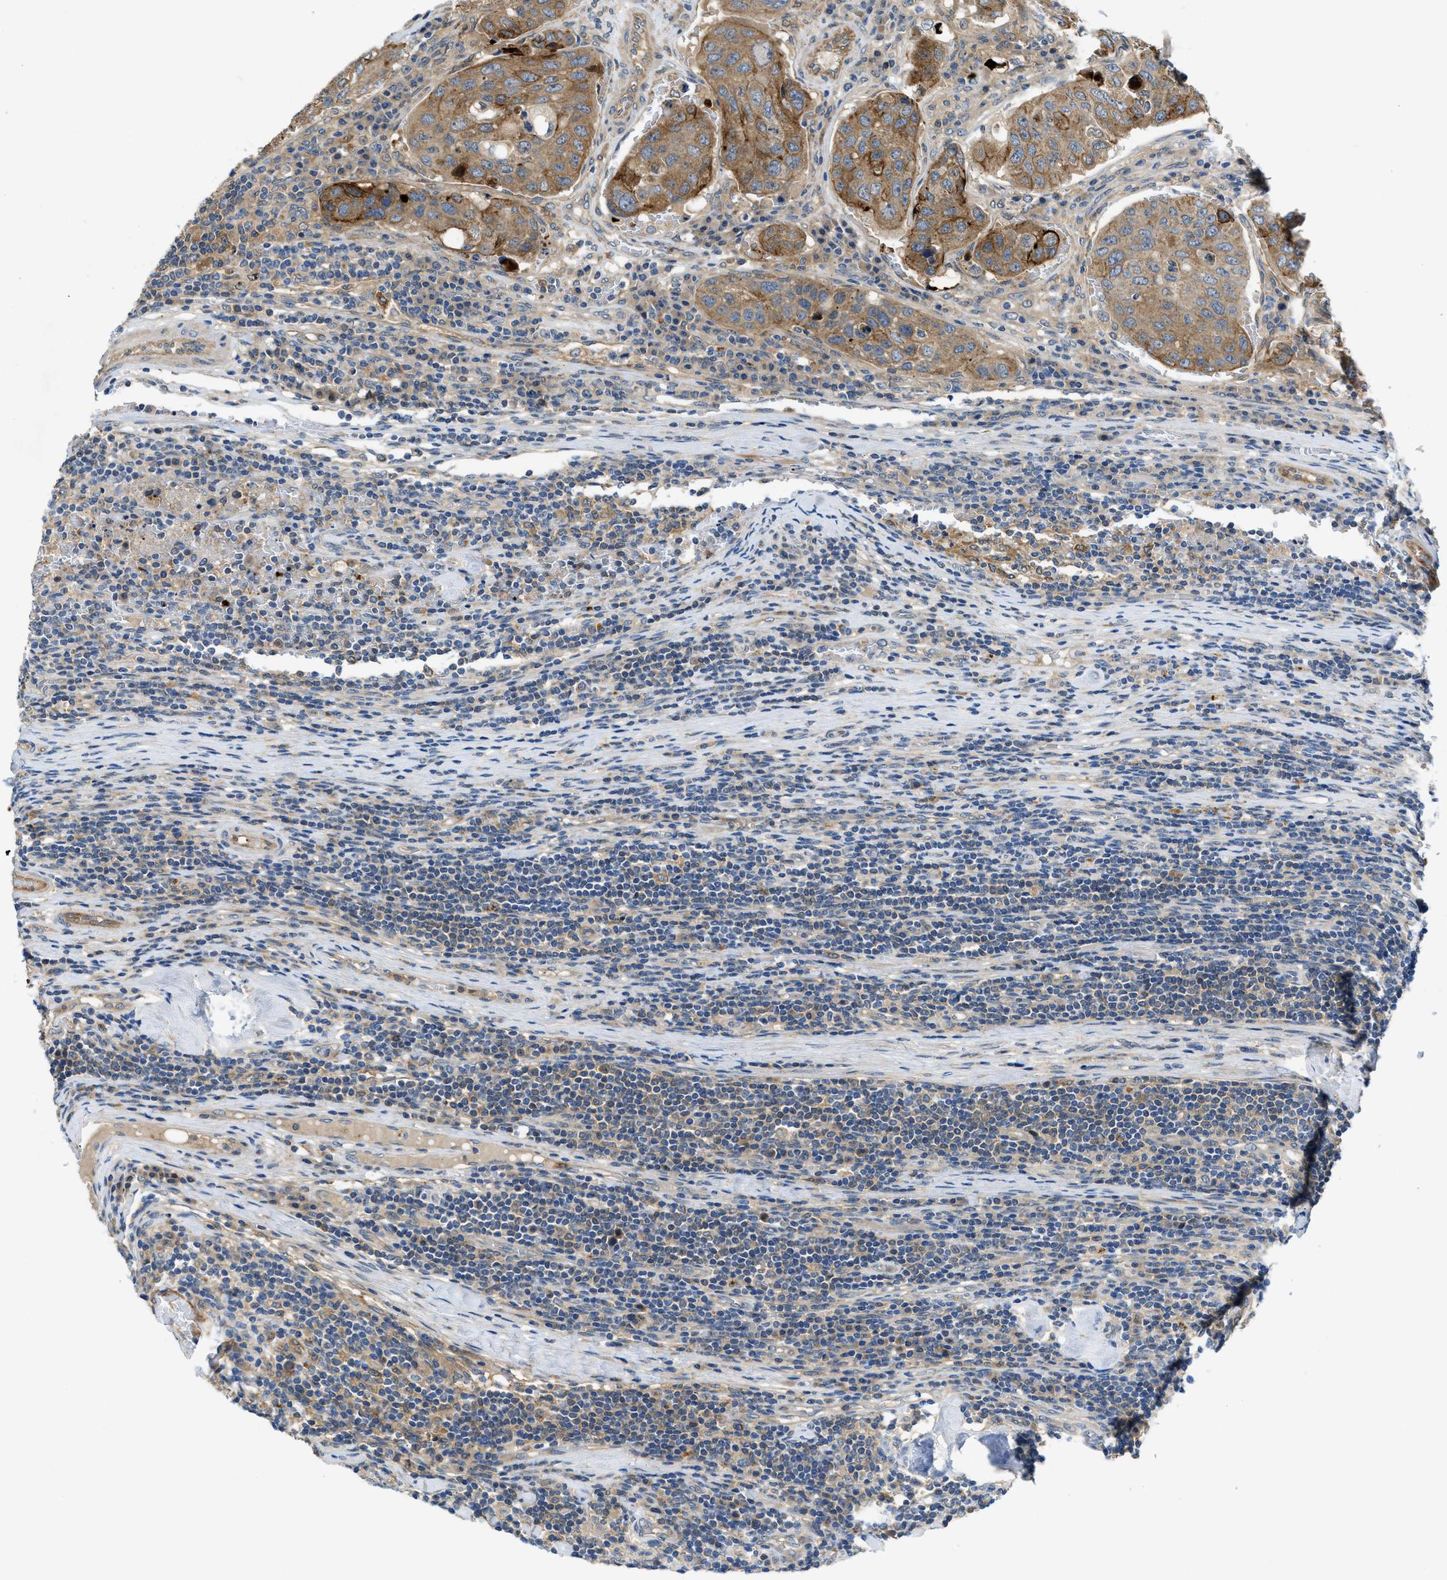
{"staining": {"intensity": "moderate", "quantity": "<25%", "location": "cytoplasmic/membranous"}, "tissue": "urothelial cancer", "cell_type": "Tumor cells", "image_type": "cancer", "snomed": [{"axis": "morphology", "description": "Urothelial carcinoma, High grade"}, {"axis": "topography", "description": "Lymph node"}, {"axis": "topography", "description": "Urinary bladder"}], "caption": "A brown stain shows moderate cytoplasmic/membranous expression of a protein in urothelial carcinoma (high-grade) tumor cells.", "gene": "RIPK2", "patient": {"sex": "male", "age": 51}}